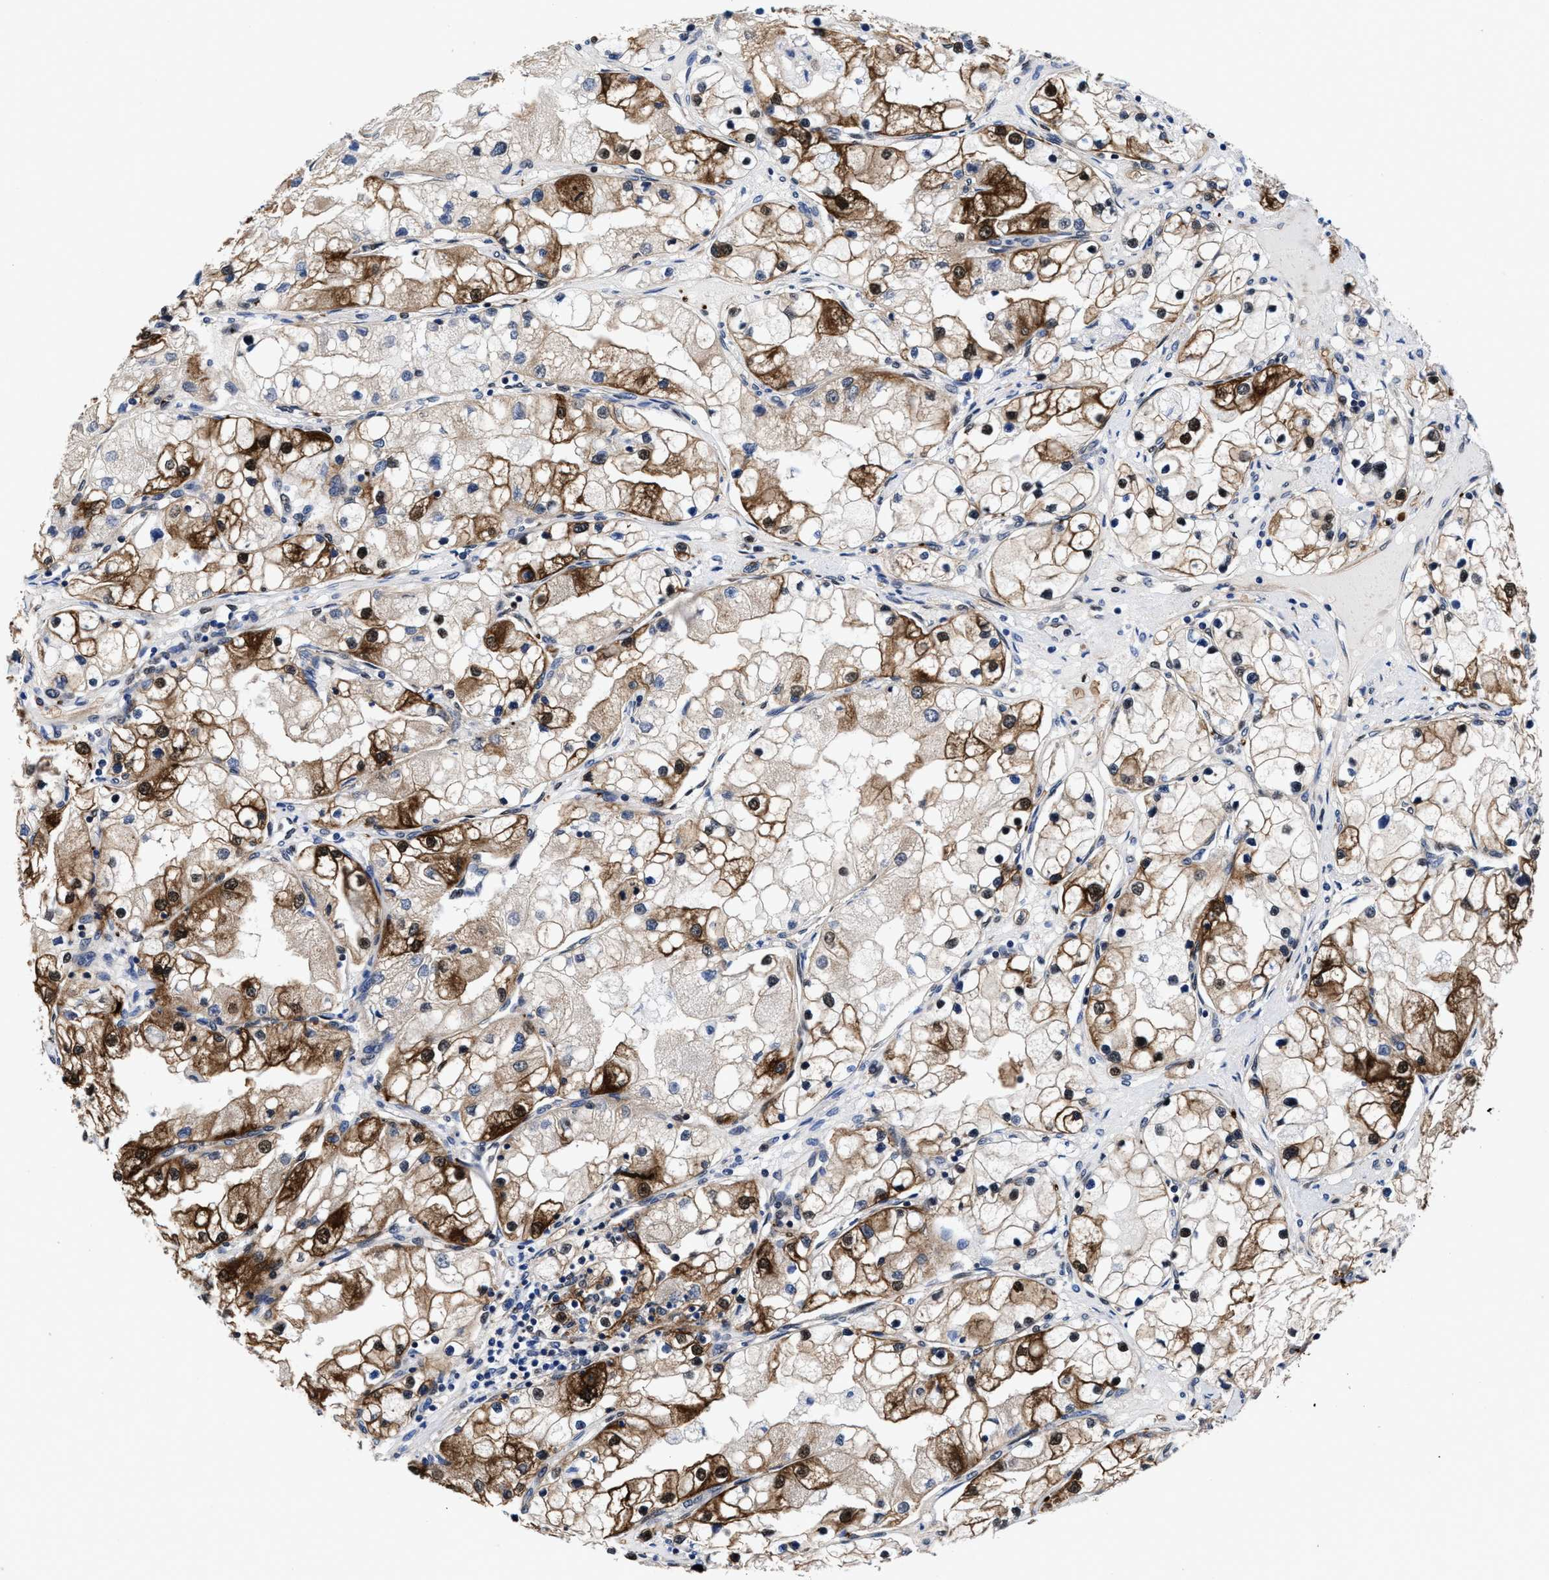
{"staining": {"intensity": "strong", "quantity": "25%-75%", "location": "cytoplasmic/membranous"}, "tissue": "renal cancer", "cell_type": "Tumor cells", "image_type": "cancer", "snomed": [{"axis": "morphology", "description": "Adenocarcinoma, NOS"}, {"axis": "topography", "description": "Kidney"}], "caption": "Brown immunohistochemical staining in human renal cancer reveals strong cytoplasmic/membranous positivity in approximately 25%-75% of tumor cells.", "gene": "ACLY", "patient": {"sex": "male", "age": 68}}